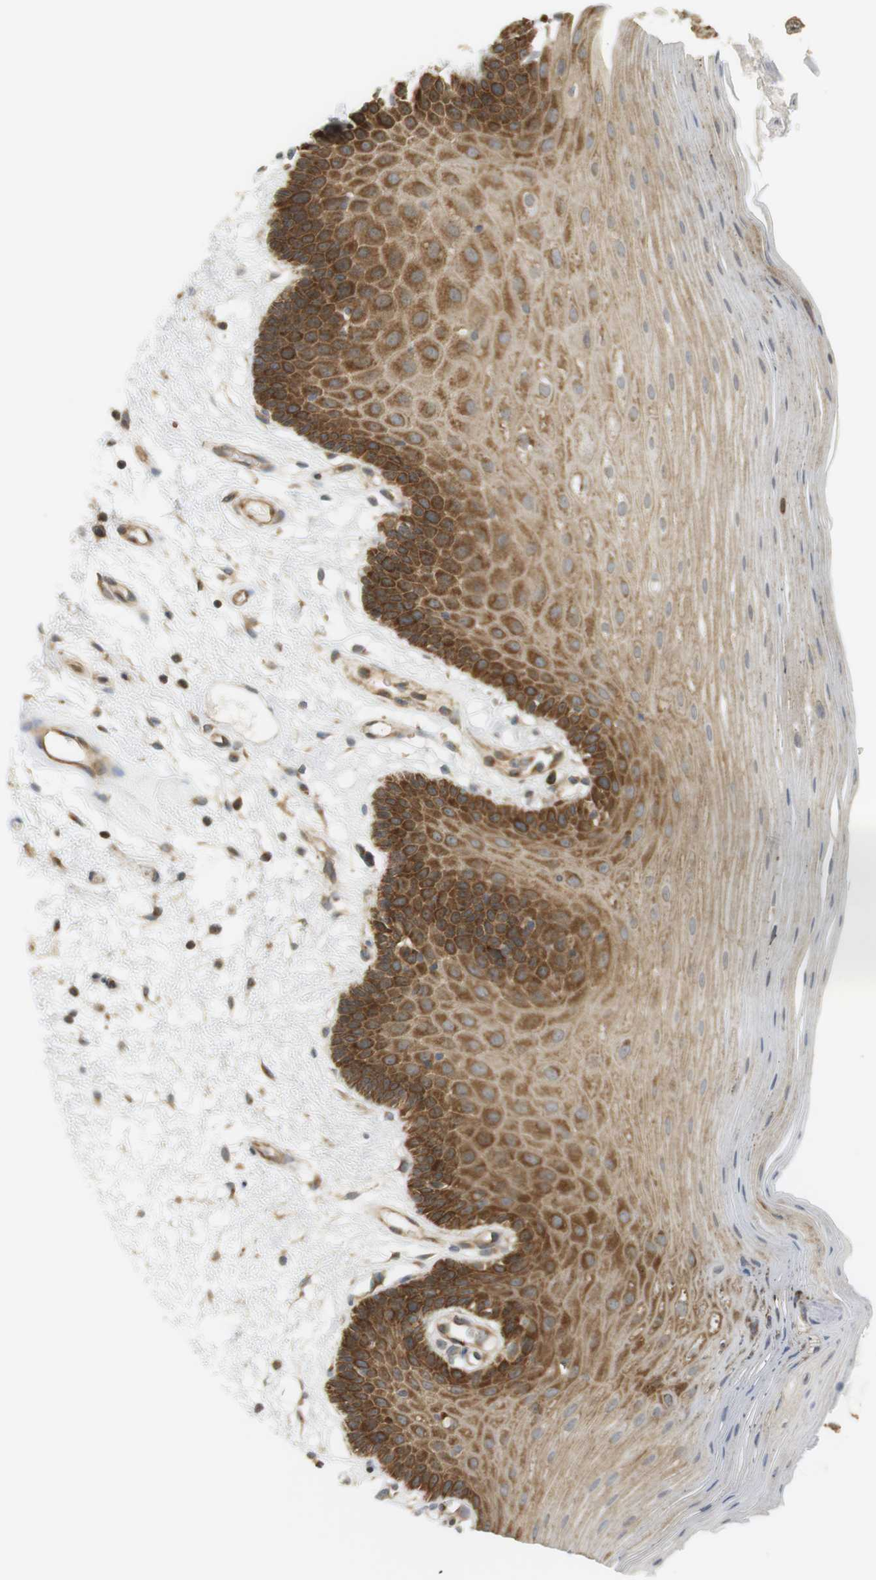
{"staining": {"intensity": "strong", "quantity": "25%-75%", "location": "cytoplasmic/membranous"}, "tissue": "oral mucosa", "cell_type": "Squamous epithelial cells", "image_type": "normal", "snomed": [{"axis": "morphology", "description": "Normal tissue, NOS"}, {"axis": "morphology", "description": "Squamous cell carcinoma, NOS"}, {"axis": "topography", "description": "Skeletal muscle"}, {"axis": "topography", "description": "Oral tissue"}, {"axis": "topography", "description": "Head-Neck"}], "caption": "Protein staining reveals strong cytoplasmic/membranous expression in about 25%-75% of squamous epithelial cells in unremarkable oral mucosa.", "gene": "PA2G4", "patient": {"sex": "male", "age": 71}}